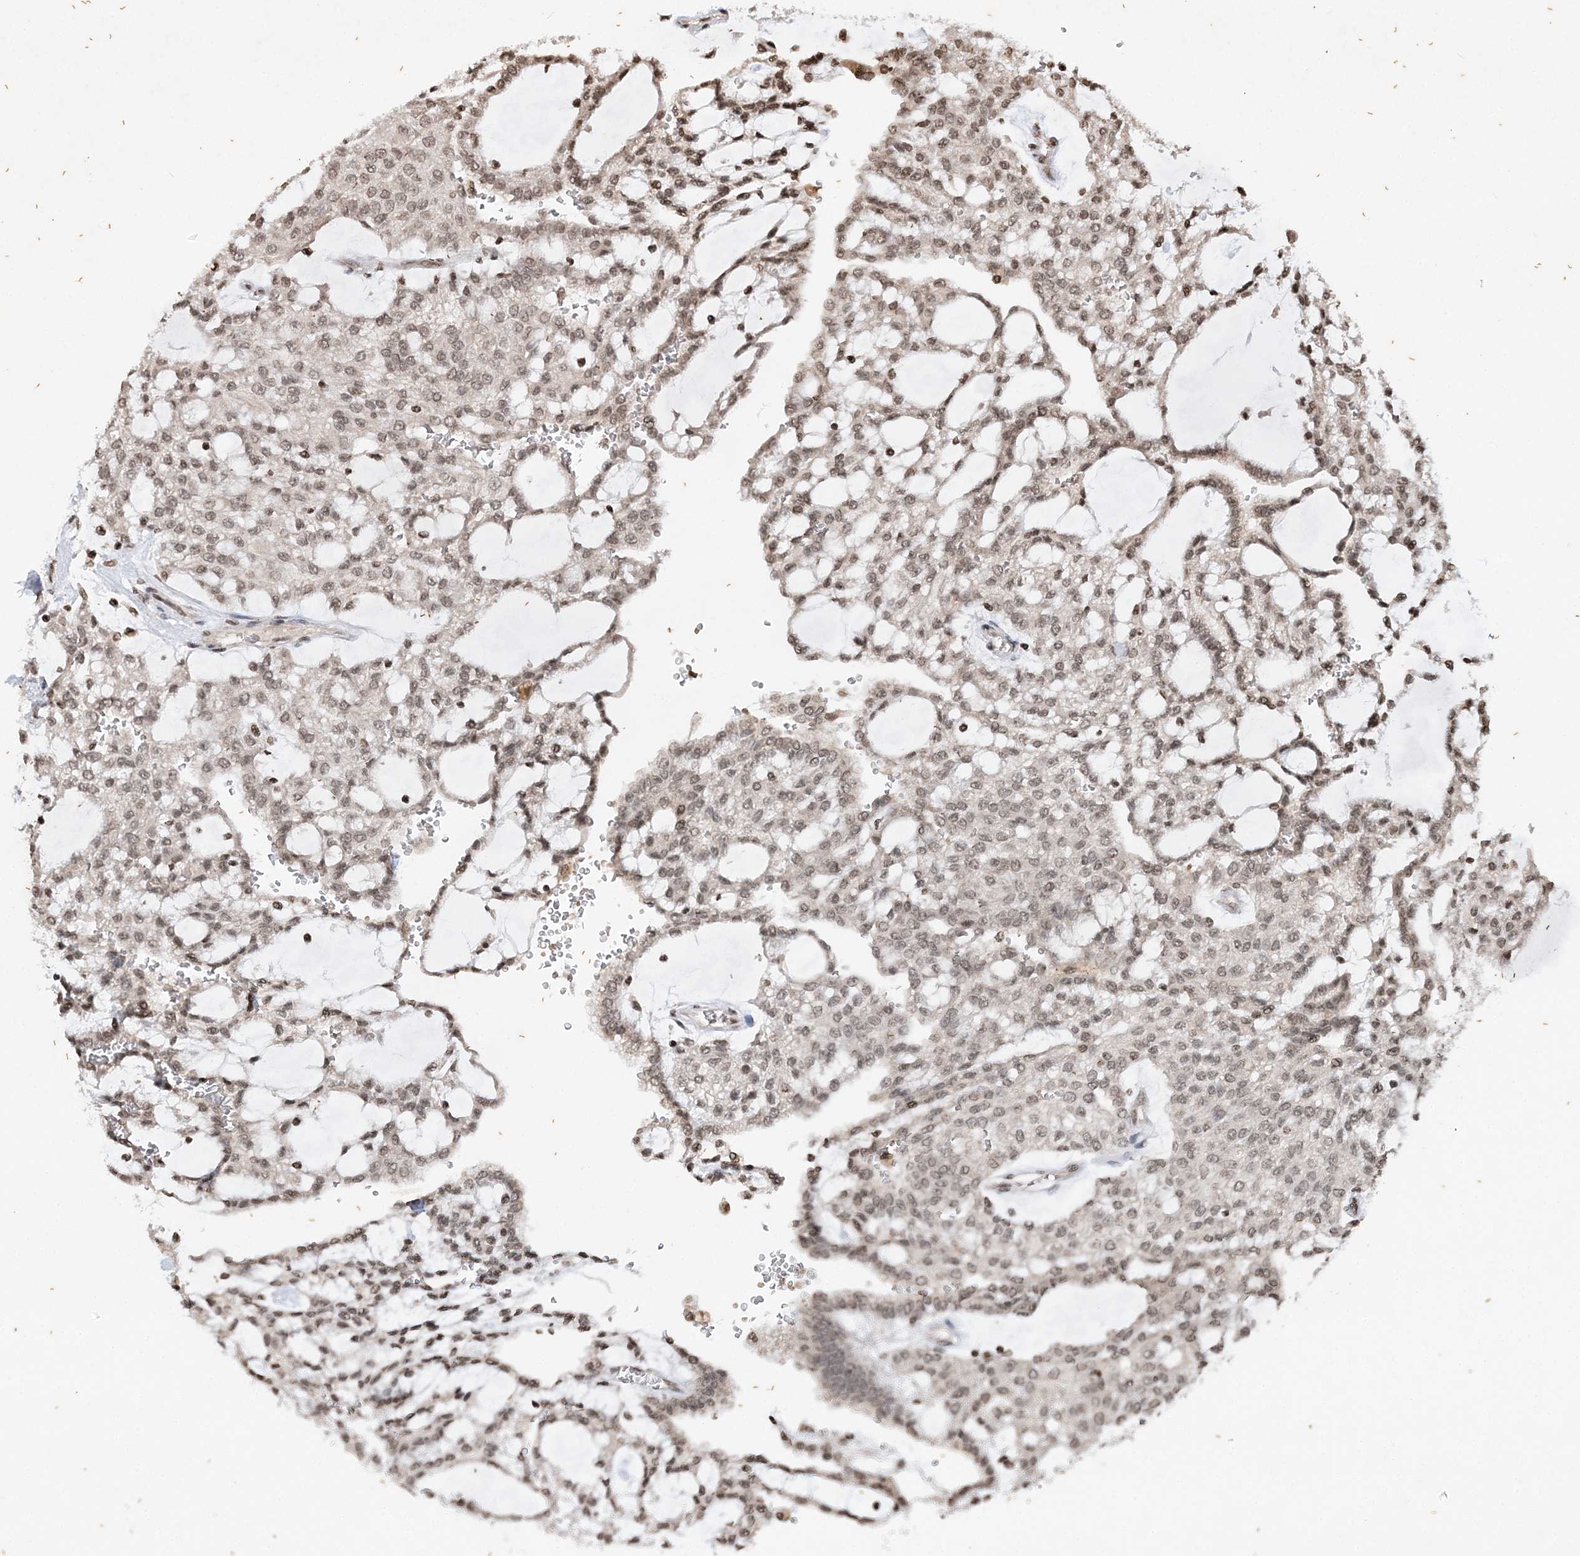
{"staining": {"intensity": "weak", "quantity": ">75%", "location": "nuclear"}, "tissue": "renal cancer", "cell_type": "Tumor cells", "image_type": "cancer", "snomed": [{"axis": "morphology", "description": "Adenocarcinoma, NOS"}, {"axis": "topography", "description": "Kidney"}], "caption": "An image of human renal adenocarcinoma stained for a protein exhibits weak nuclear brown staining in tumor cells. Using DAB (brown) and hematoxylin (blue) stains, captured at high magnification using brightfield microscopy.", "gene": "NEDD9", "patient": {"sex": "male", "age": 63}}